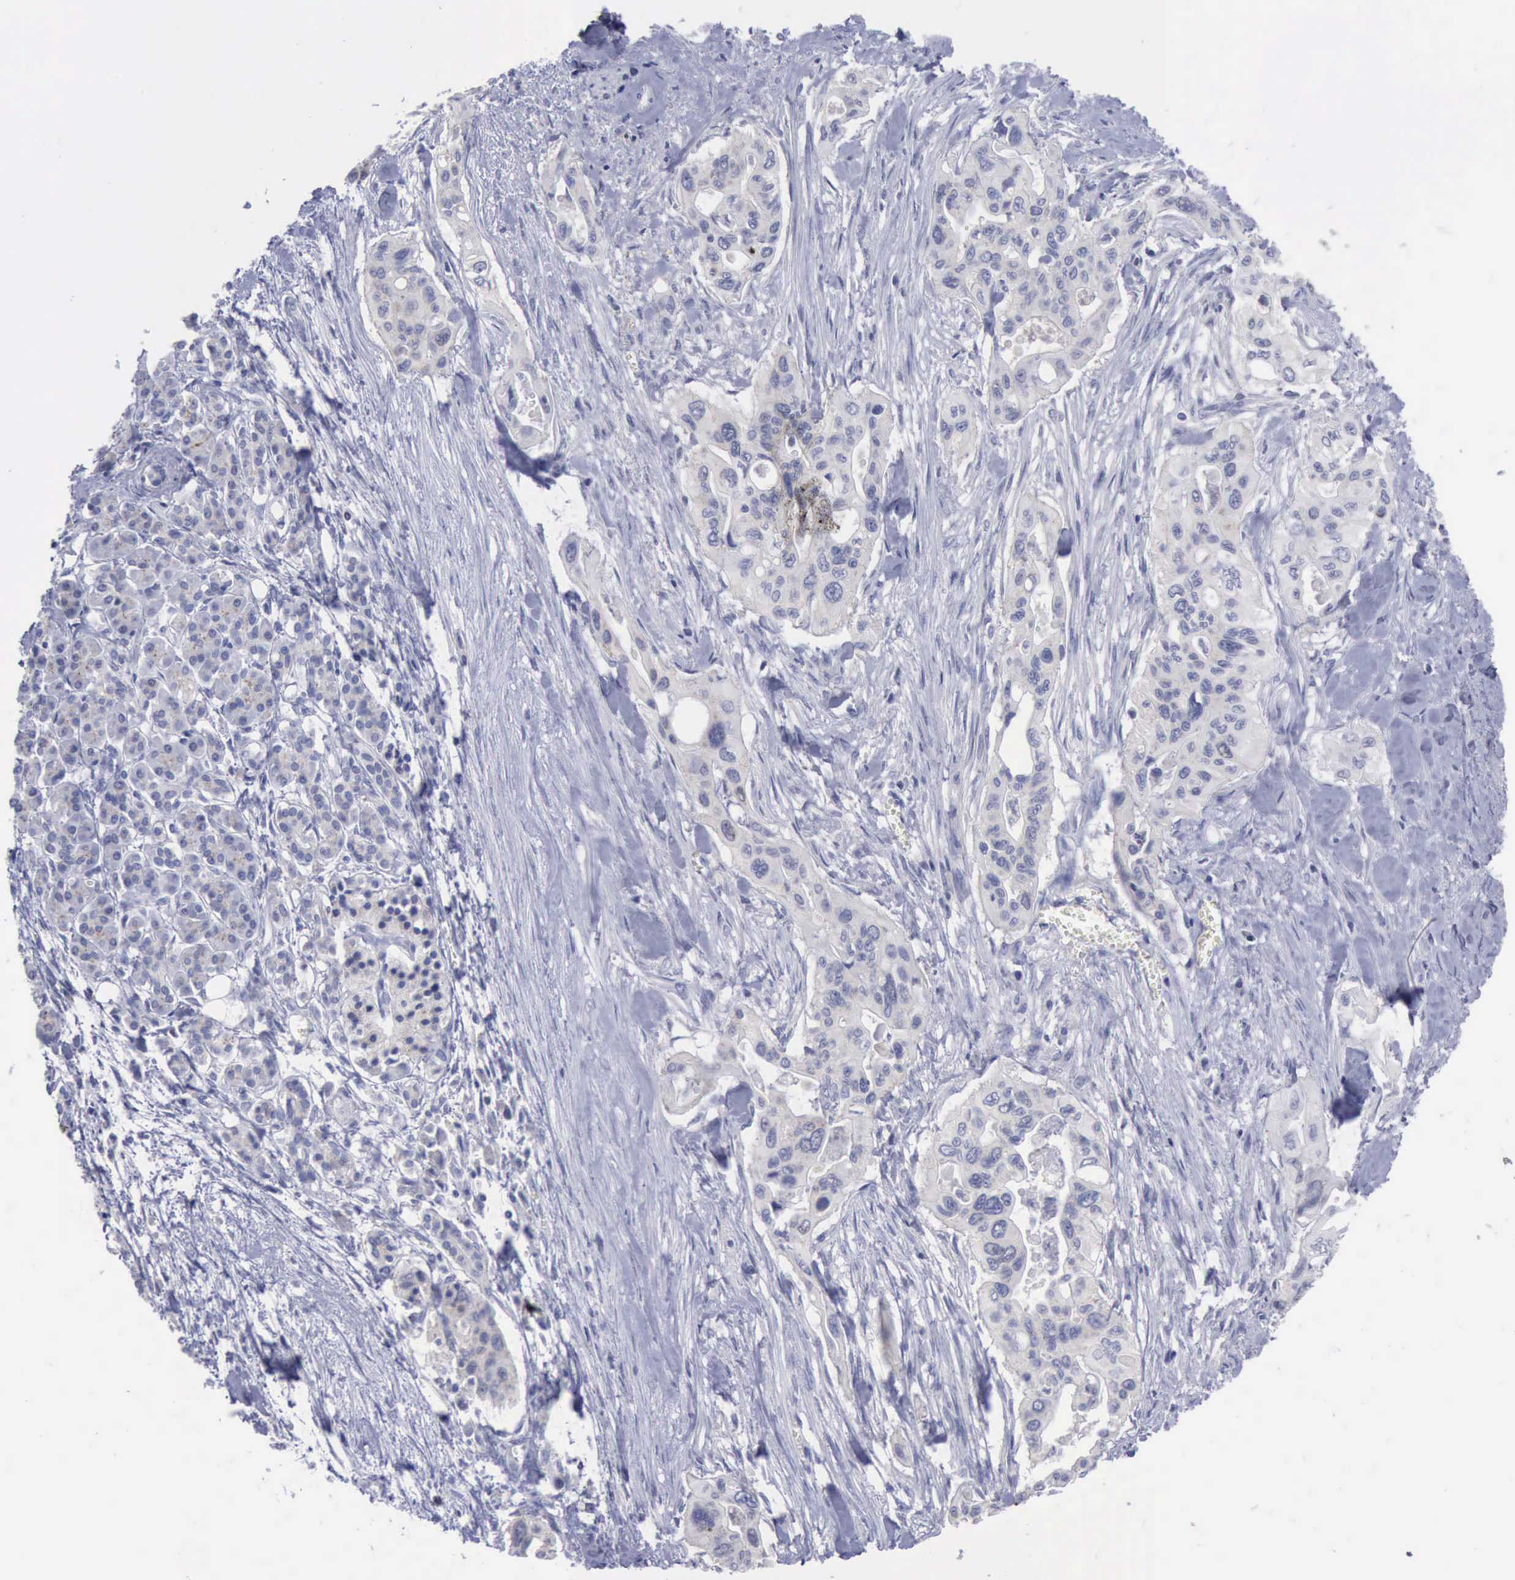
{"staining": {"intensity": "negative", "quantity": "none", "location": "none"}, "tissue": "pancreatic cancer", "cell_type": "Tumor cells", "image_type": "cancer", "snomed": [{"axis": "morphology", "description": "Adenocarcinoma, NOS"}, {"axis": "topography", "description": "Pancreas"}], "caption": "Immunohistochemical staining of pancreatic cancer (adenocarcinoma) displays no significant expression in tumor cells.", "gene": "SATB2", "patient": {"sex": "male", "age": 77}}